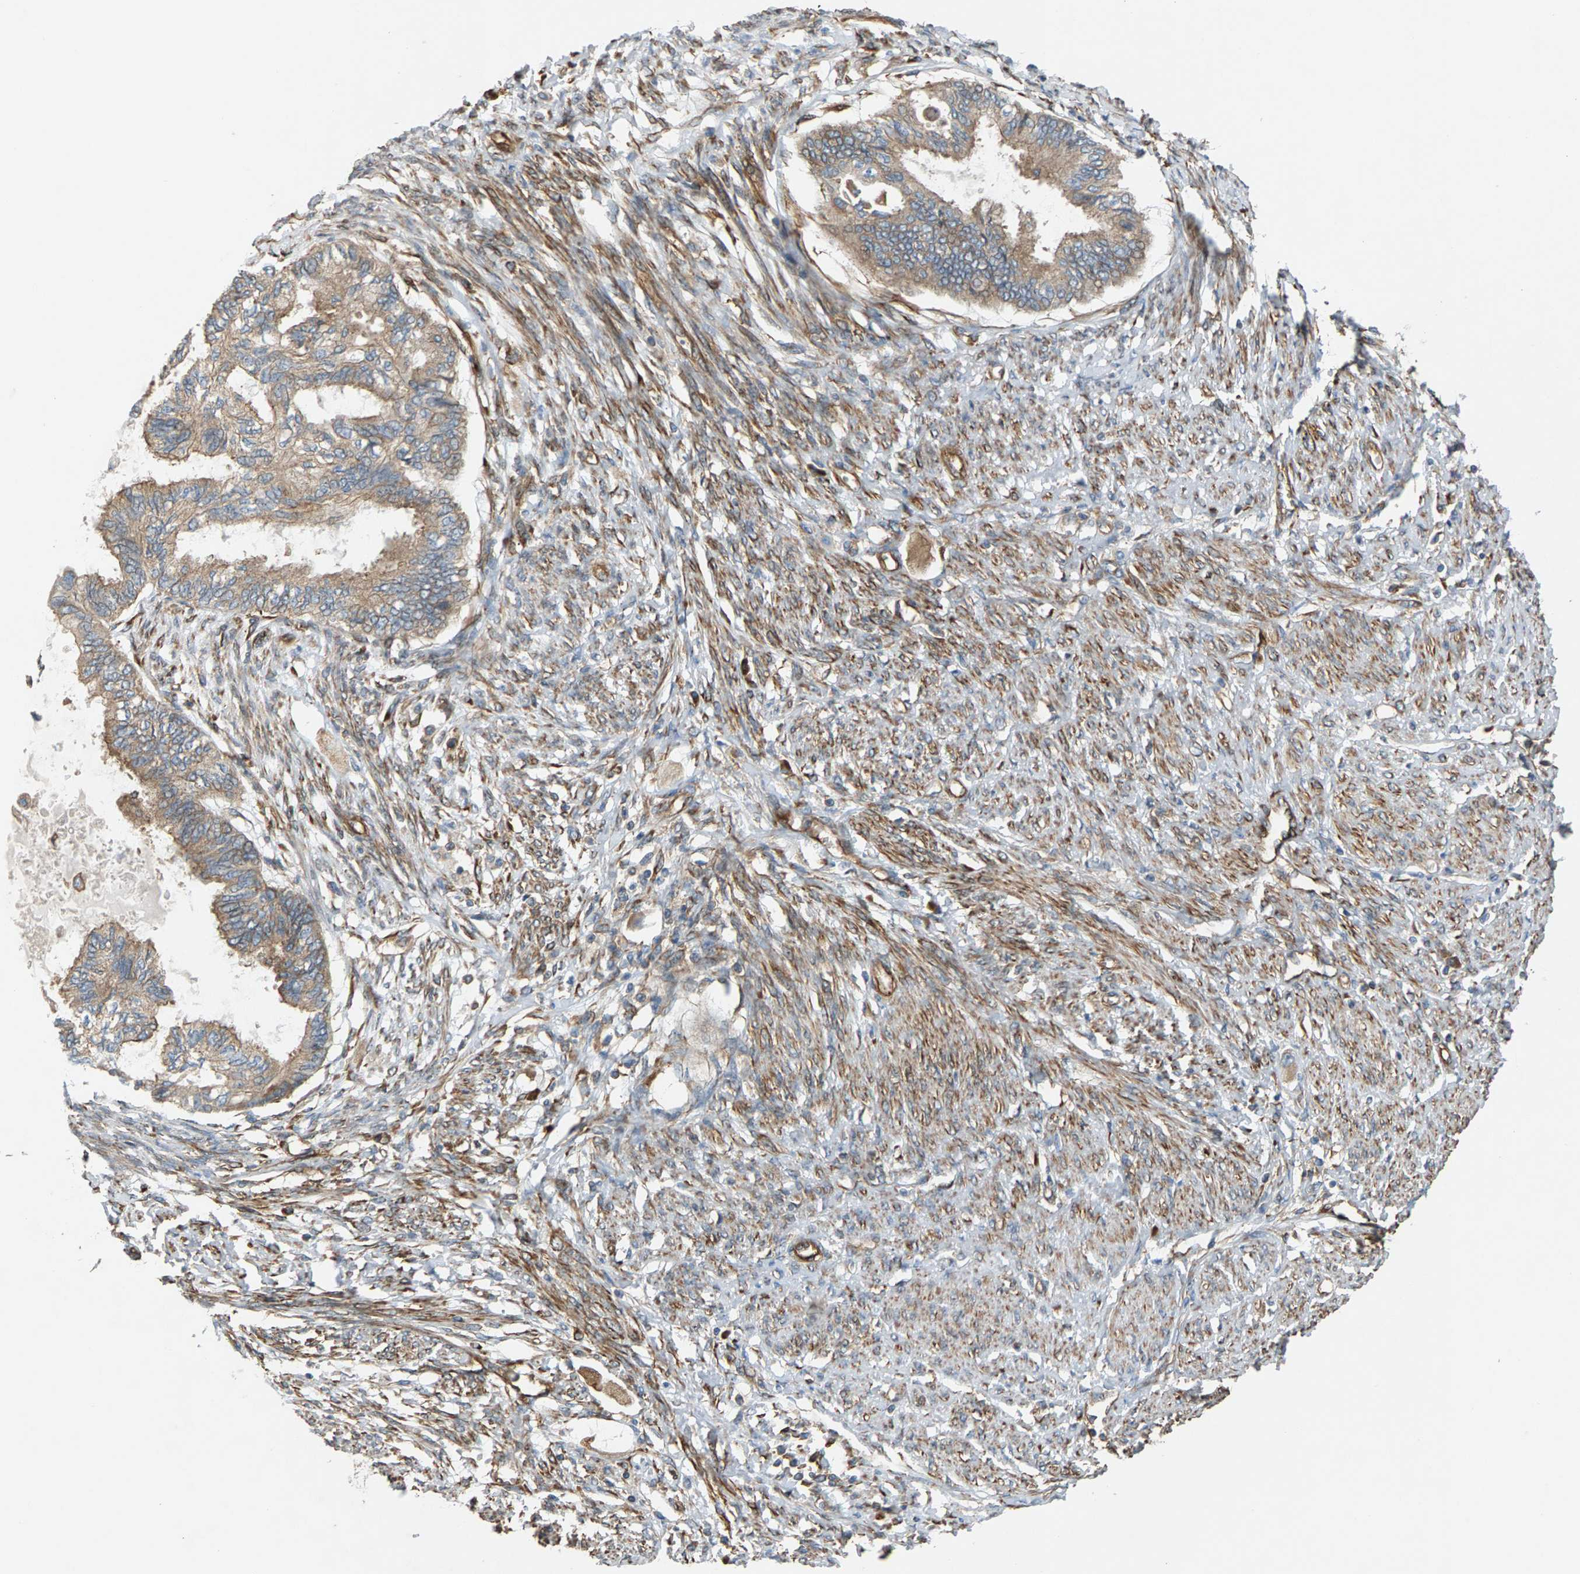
{"staining": {"intensity": "weak", "quantity": ">75%", "location": "cytoplasmic/membranous"}, "tissue": "cervical cancer", "cell_type": "Tumor cells", "image_type": "cancer", "snomed": [{"axis": "morphology", "description": "Normal tissue, NOS"}, {"axis": "morphology", "description": "Adenocarcinoma, NOS"}, {"axis": "topography", "description": "Cervix"}, {"axis": "topography", "description": "Endometrium"}], "caption": "Cervical cancer (adenocarcinoma) stained with a brown dye exhibits weak cytoplasmic/membranous positive expression in approximately >75% of tumor cells.", "gene": "PDCL", "patient": {"sex": "female", "age": 86}}